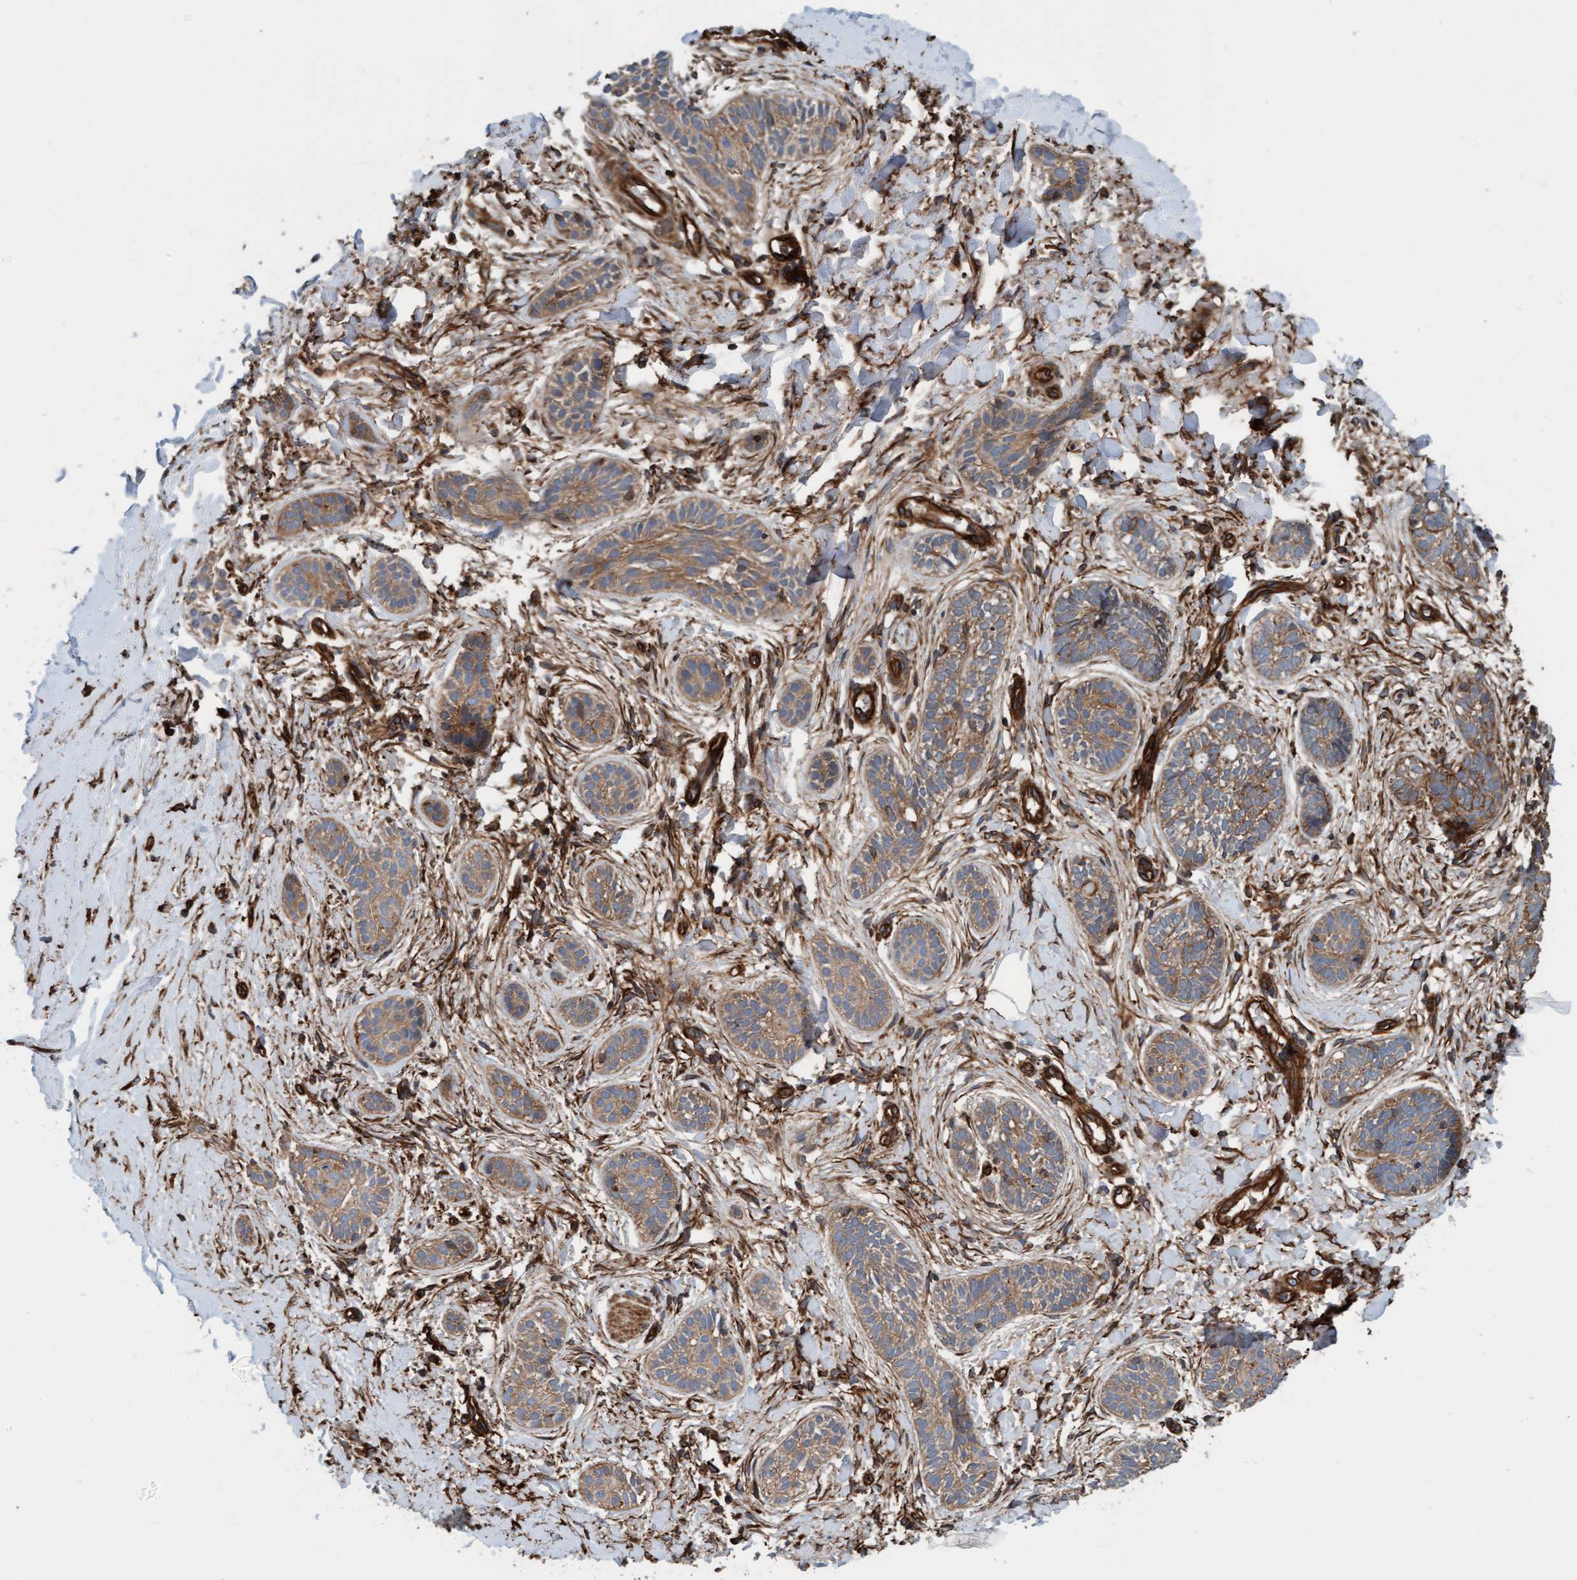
{"staining": {"intensity": "moderate", "quantity": ">75%", "location": "cytoplasmic/membranous"}, "tissue": "skin cancer", "cell_type": "Tumor cells", "image_type": "cancer", "snomed": [{"axis": "morphology", "description": "Normal tissue, NOS"}, {"axis": "morphology", "description": "Basal cell carcinoma"}, {"axis": "topography", "description": "Skin"}], "caption": "About >75% of tumor cells in skin cancer show moderate cytoplasmic/membranous protein positivity as visualized by brown immunohistochemical staining.", "gene": "STXBP4", "patient": {"sex": "male", "age": 63}}